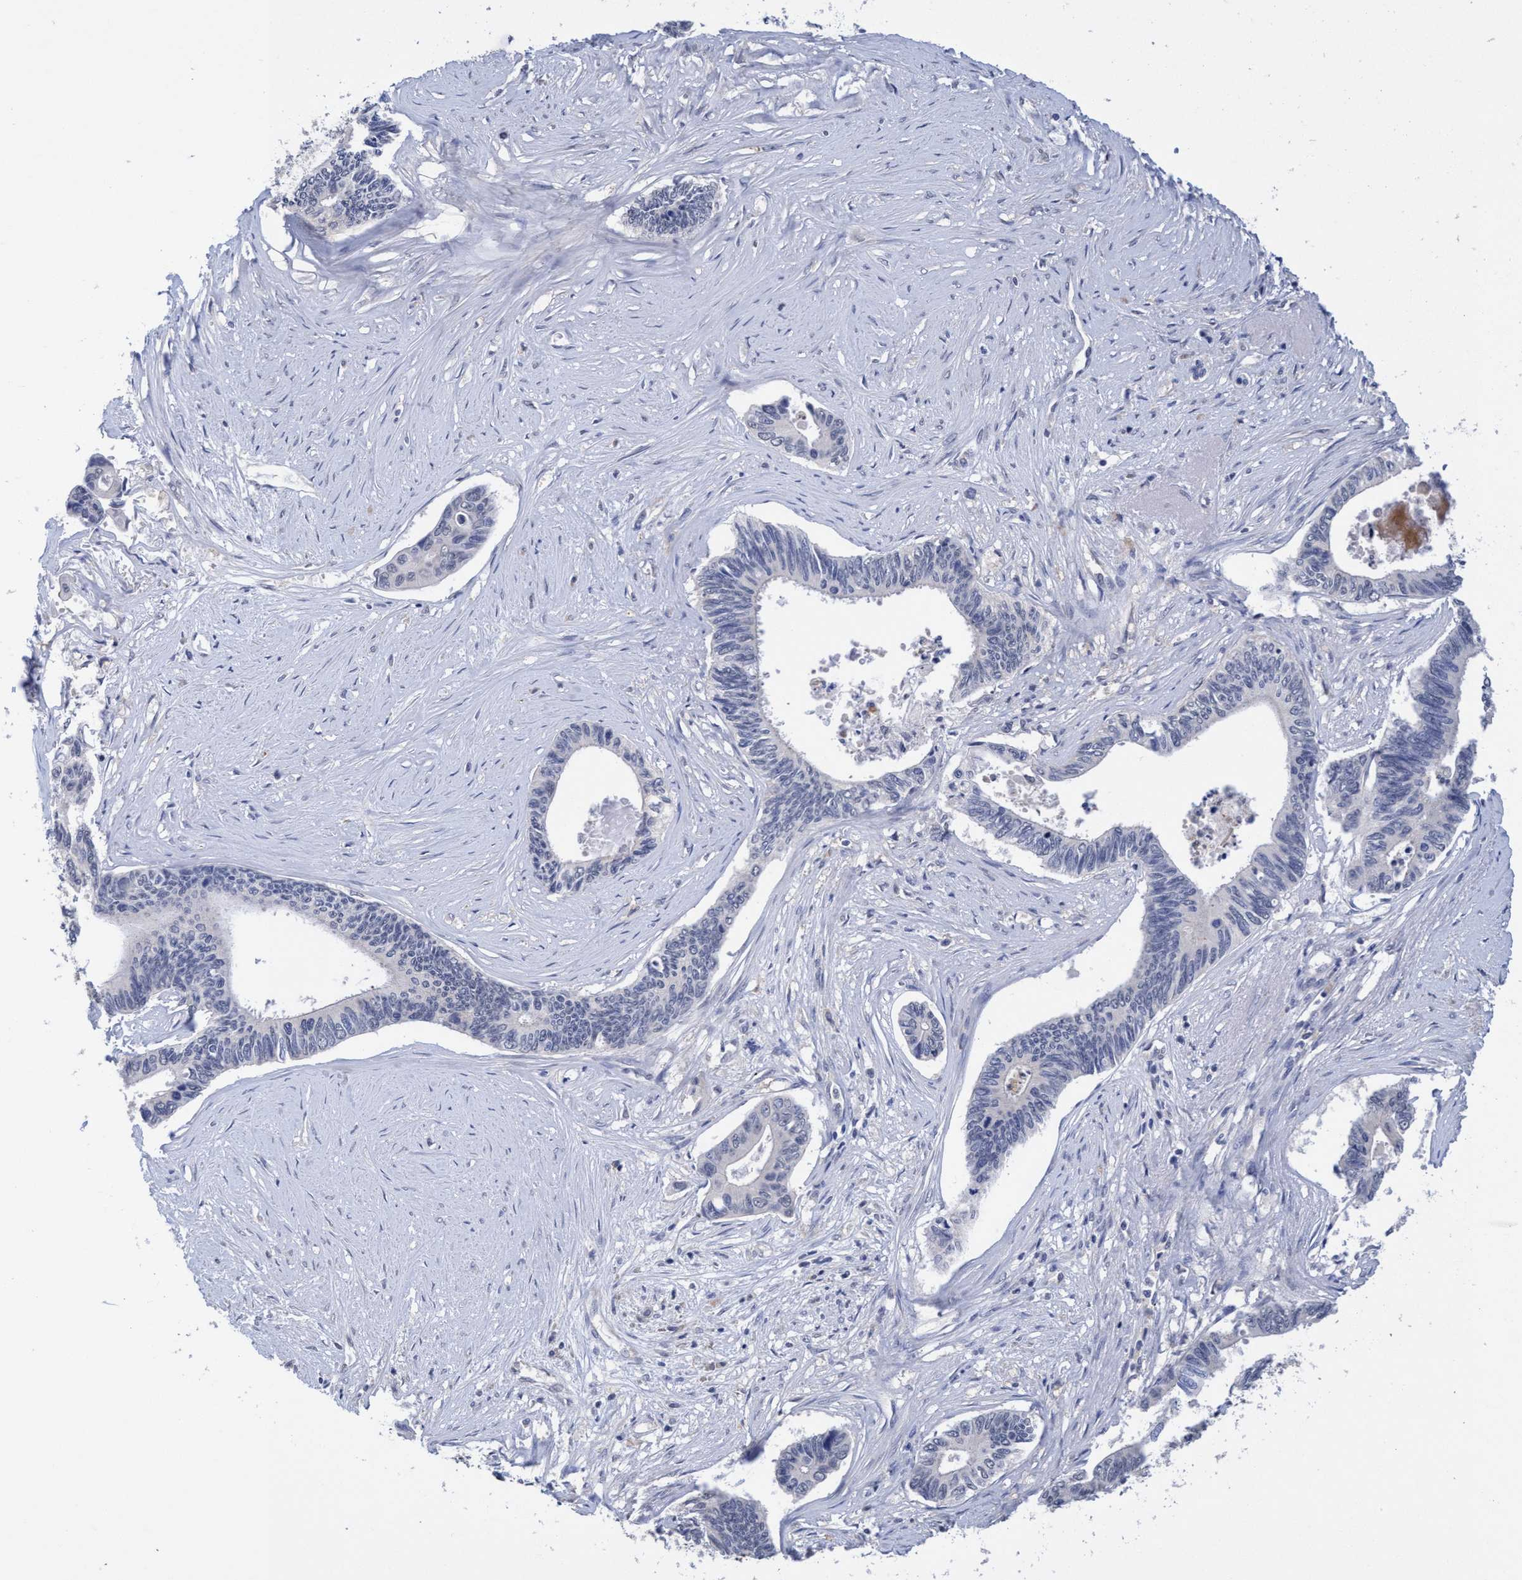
{"staining": {"intensity": "negative", "quantity": "none", "location": "none"}, "tissue": "pancreatic cancer", "cell_type": "Tumor cells", "image_type": "cancer", "snomed": [{"axis": "morphology", "description": "Adenocarcinoma, NOS"}, {"axis": "topography", "description": "Pancreas"}], "caption": "Micrograph shows no significant protein staining in tumor cells of adenocarcinoma (pancreatic). (Stains: DAB (3,3'-diaminobenzidine) immunohistochemistry (IHC) with hematoxylin counter stain, Microscopy: brightfield microscopy at high magnification).", "gene": "SEMA4D", "patient": {"sex": "female", "age": 70}}